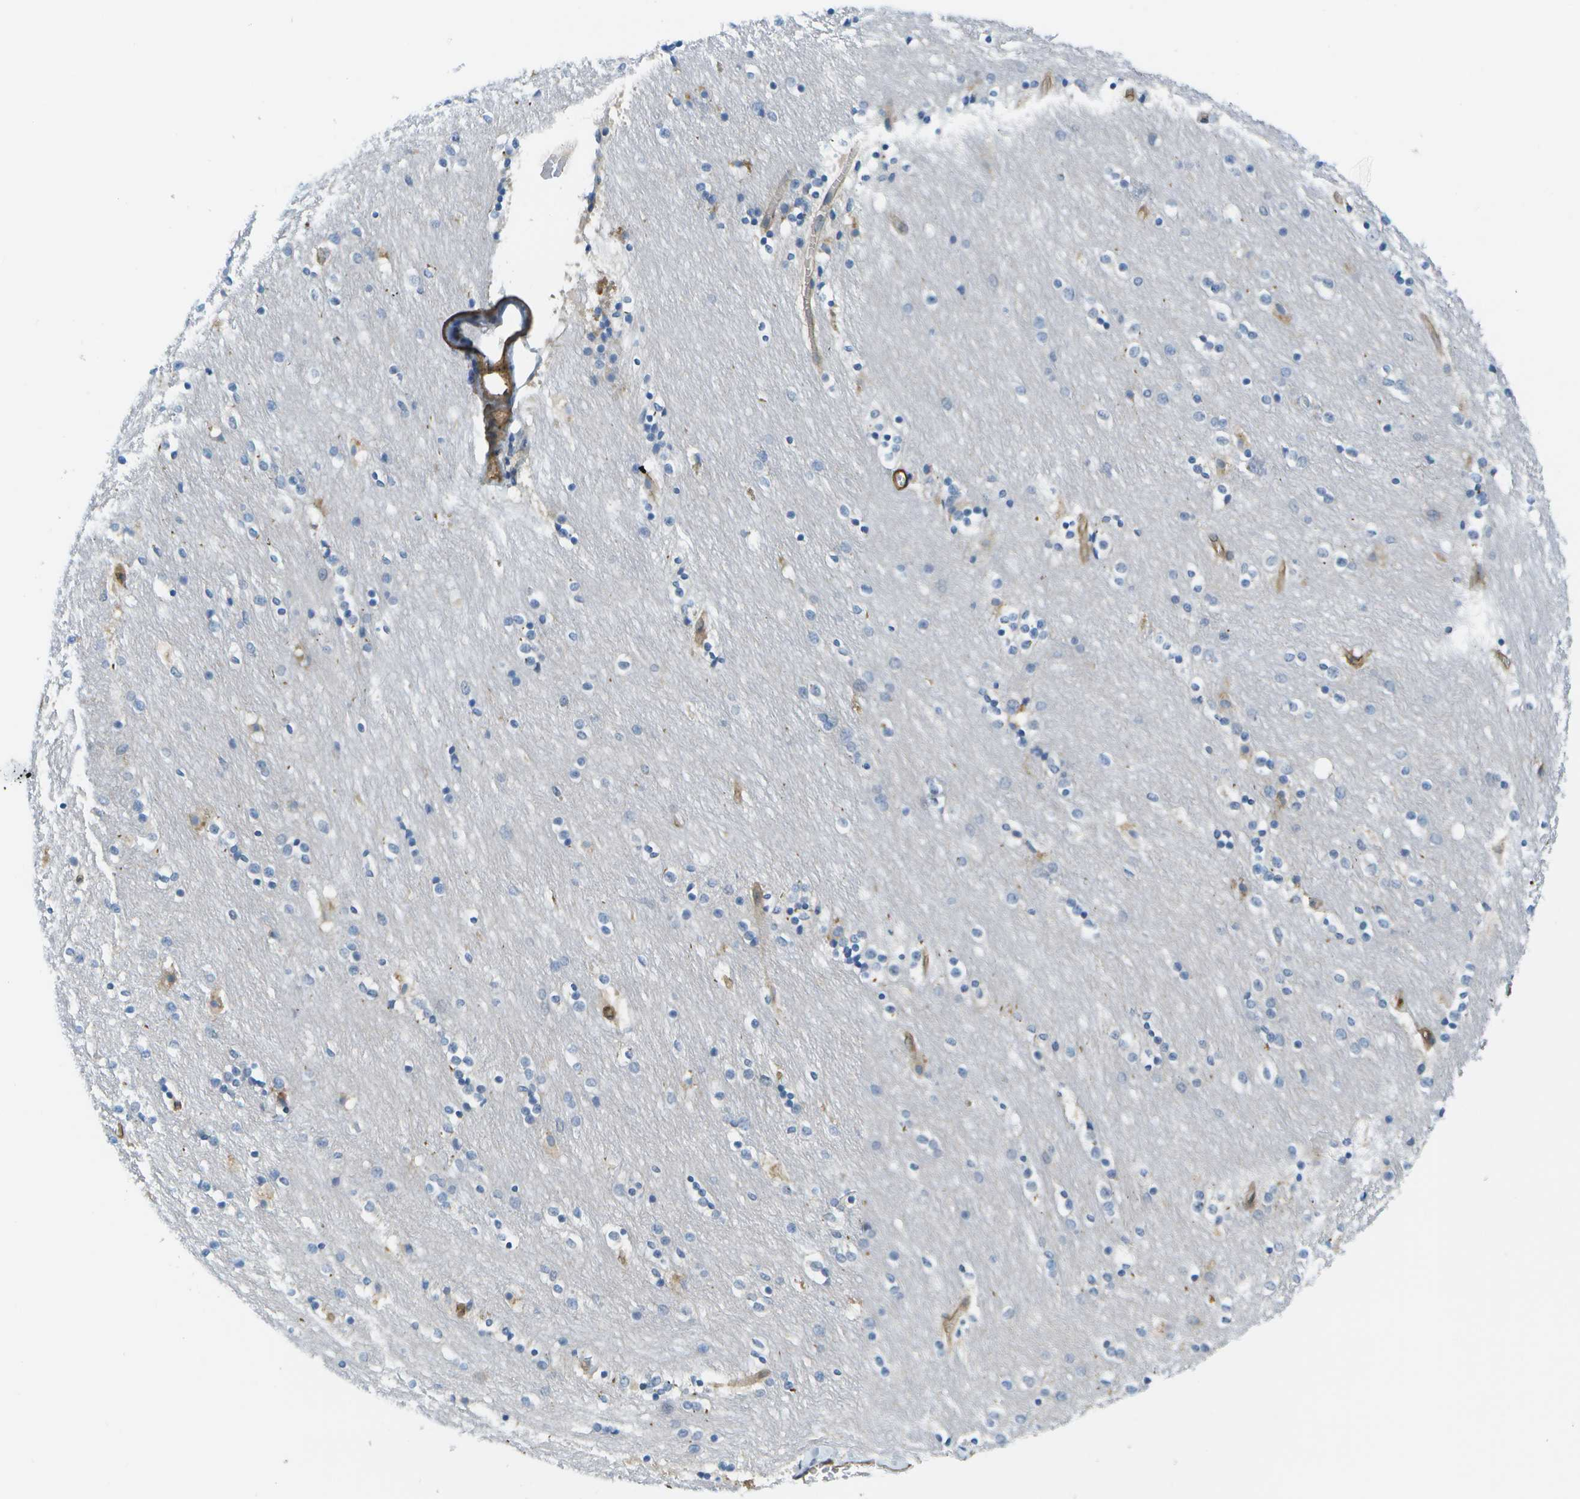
{"staining": {"intensity": "negative", "quantity": "none", "location": "none"}, "tissue": "caudate", "cell_type": "Glial cells", "image_type": "normal", "snomed": [{"axis": "morphology", "description": "Normal tissue, NOS"}, {"axis": "topography", "description": "Lateral ventricle wall"}], "caption": "Histopathology image shows no protein expression in glial cells of unremarkable caudate. (DAB (3,3'-diaminobenzidine) immunohistochemistry (IHC) with hematoxylin counter stain).", "gene": "KIAA0040", "patient": {"sex": "female", "age": 54}}